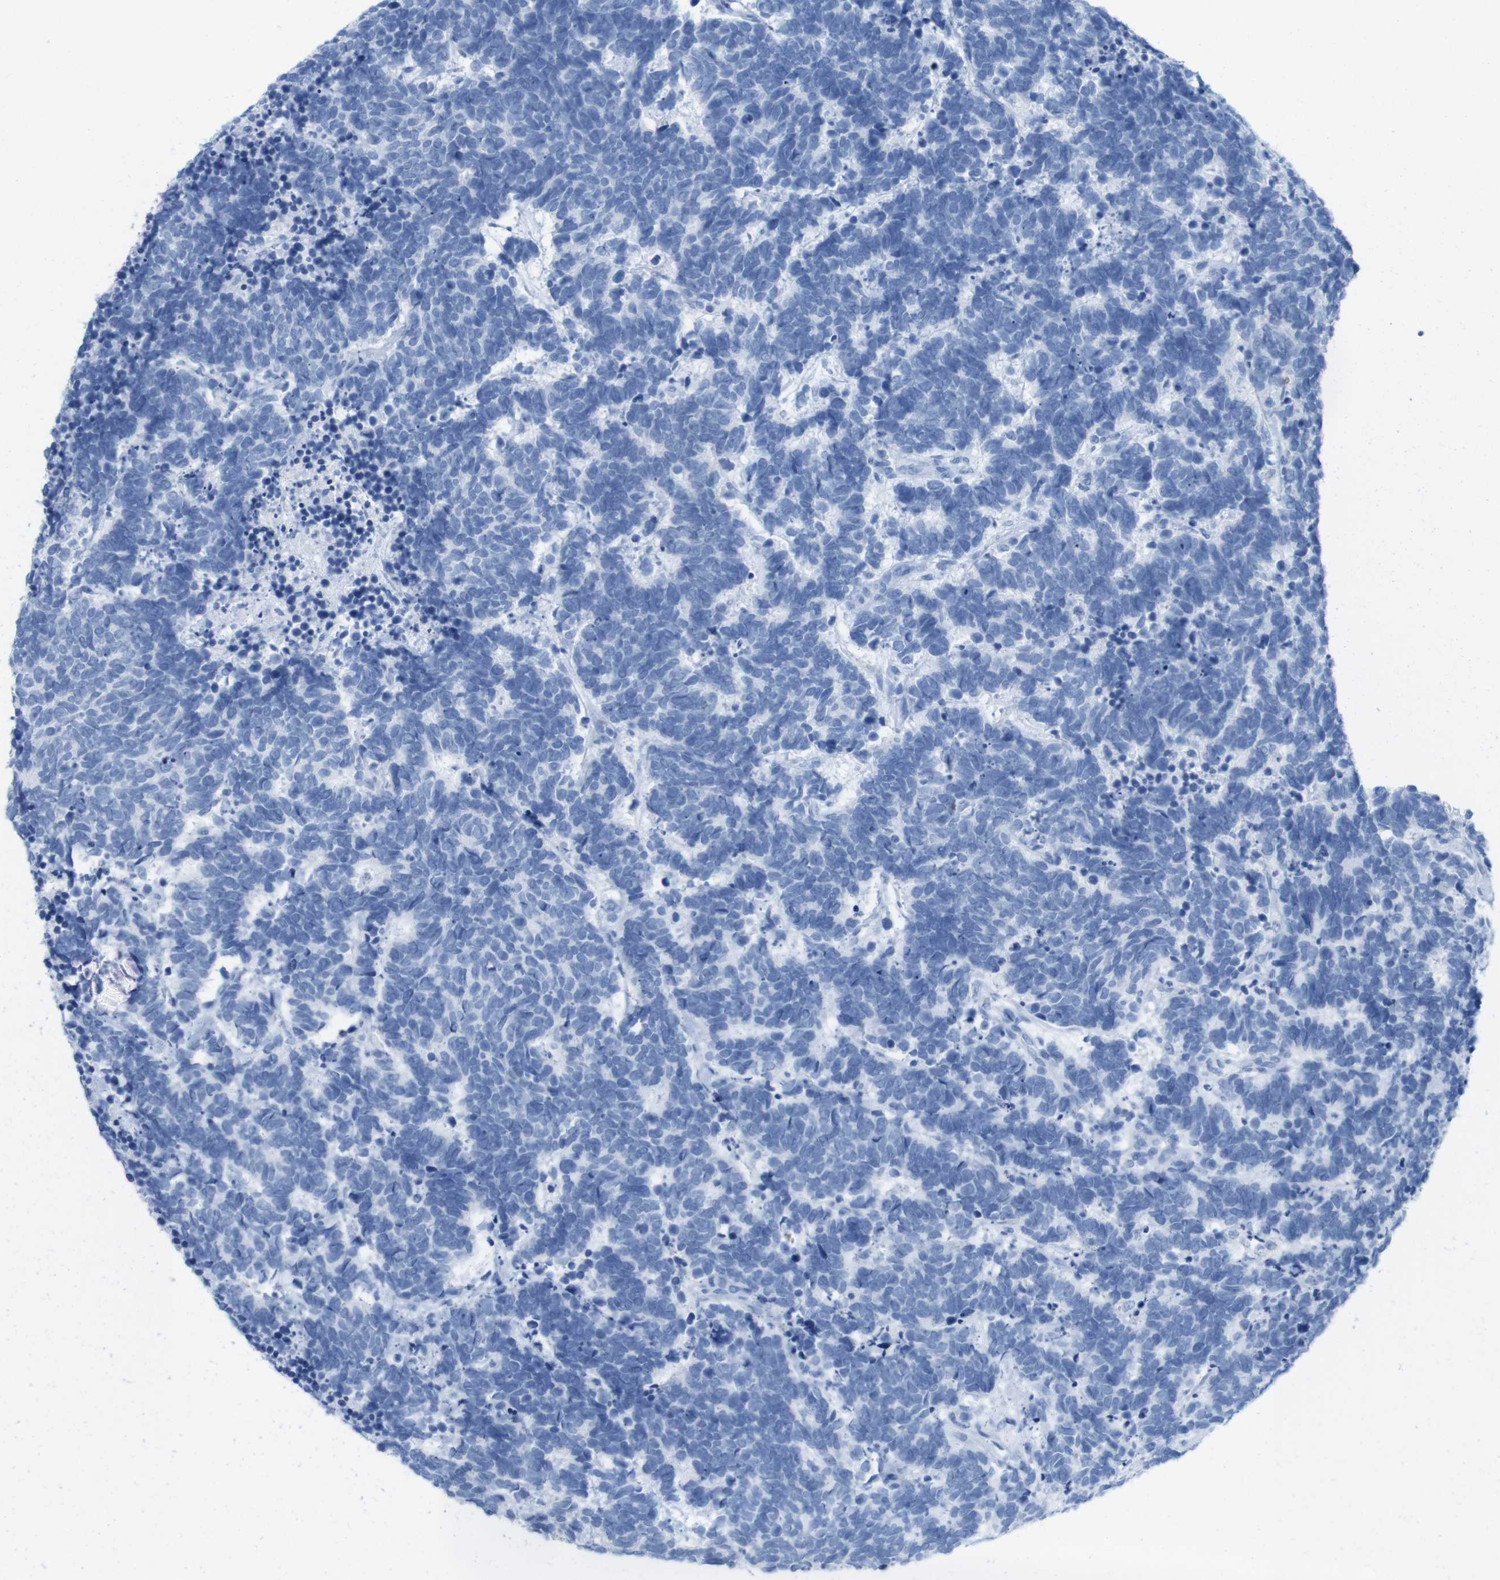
{"staining": {"intensity": "negative", "quantity": "none", "location": "none"}, "tissue": "carcinoid", "cell_type": "Tumor cells", "image_type": "cancer", "snomed": [{"axis": "morphology", "description": "Carcinoma, NOS"}, {"axis": "morphology", "description": "Carcinoid, malignant, NOS"}, {"axis": "topography", "description": "Urinary bladder"}], "caption": "Immunohistochemistry image of human malignant carcinoid stained for a protein (brown), which shows no positivity in tumor cells.", "gene": "LAG3", "patient": {"sex": "male", "age": 57}}